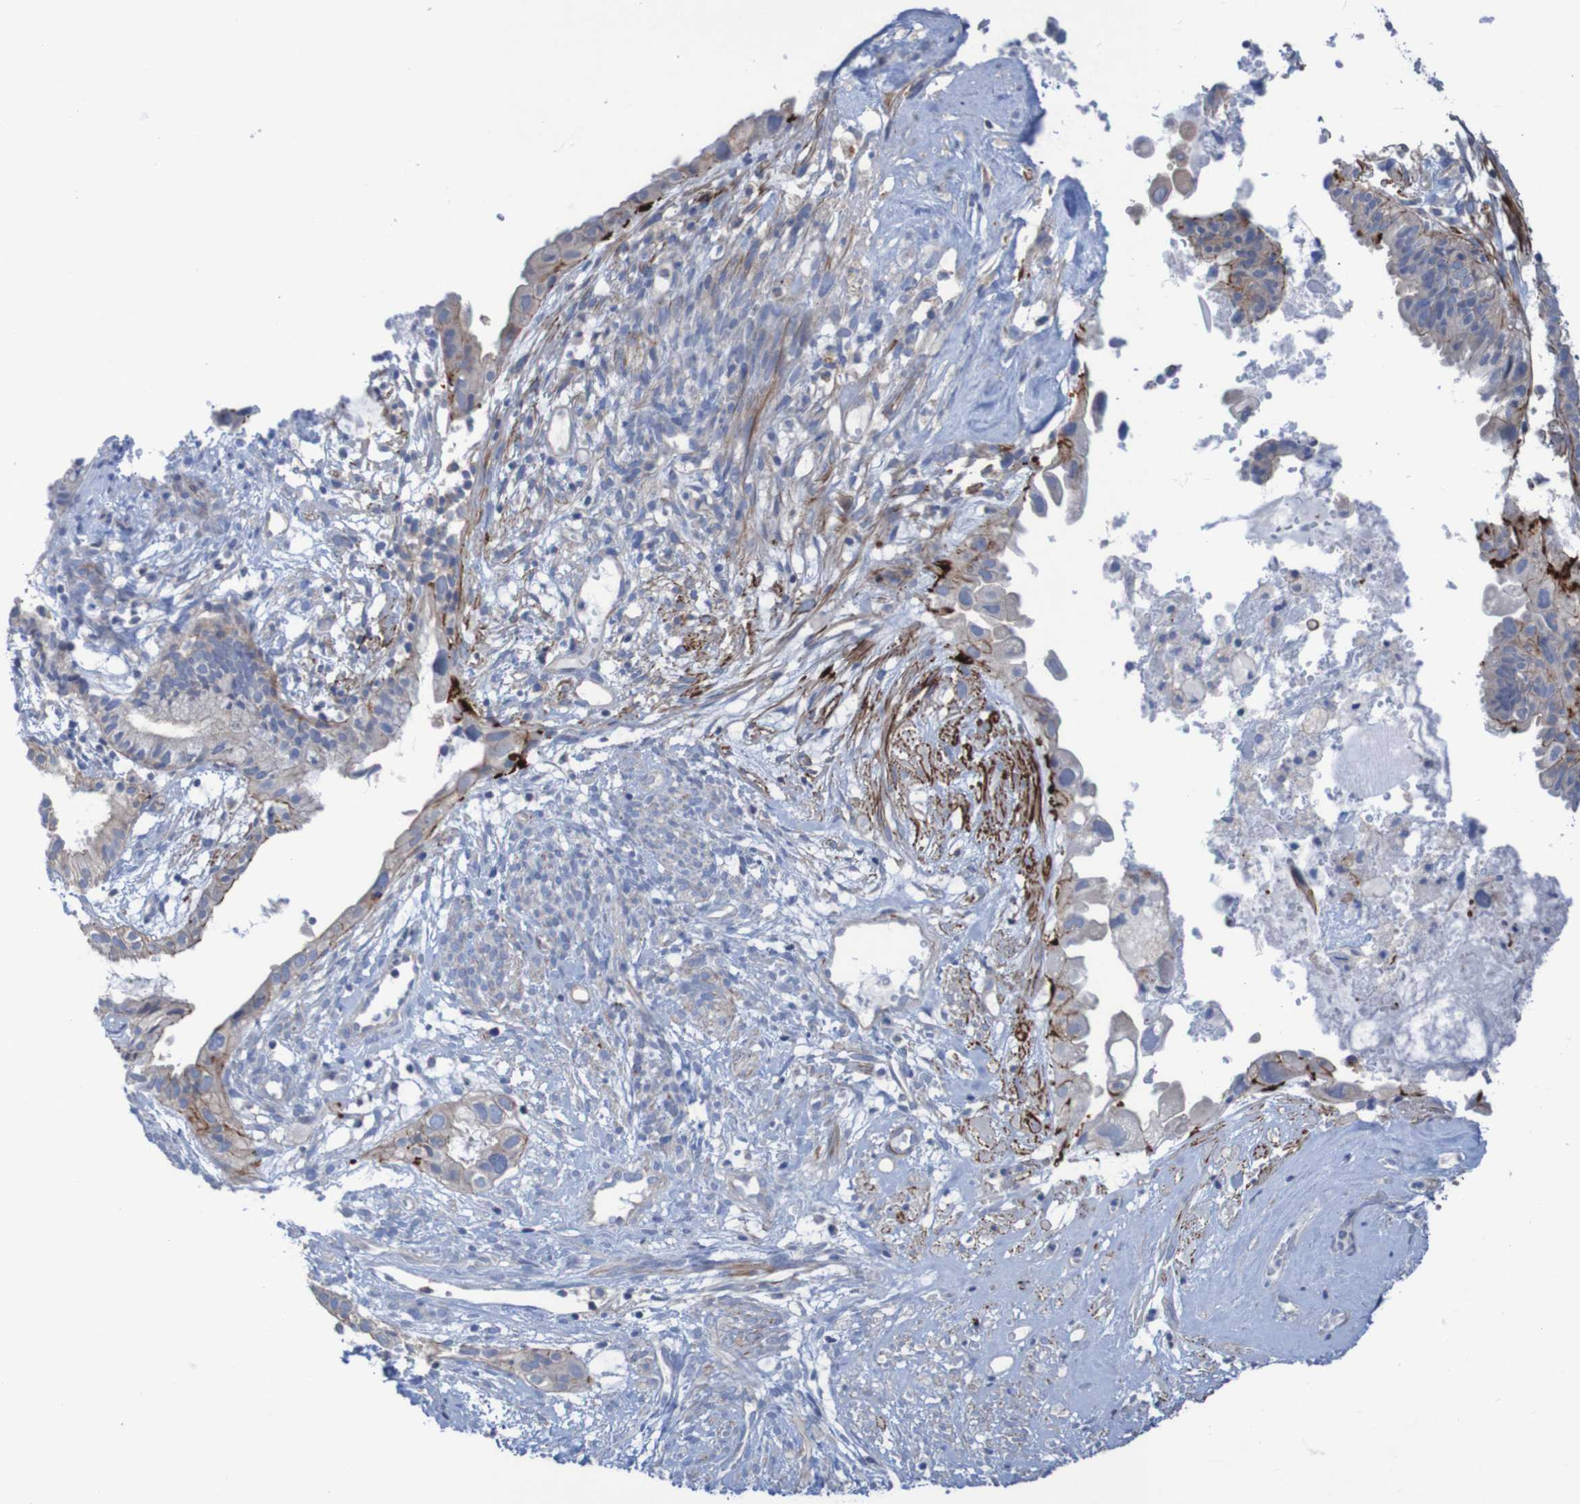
{"staining": {"intensity": "moderate", "quantity": "<25%", "location": "cytoplasmic/membranous"}, "tissue": "cervical cancer", "cell_type": "Tumor cells", "image_type": "cancer", "snomed": [{"axis": "morphology", "description": "Normal tissue, NOS"}, {"axis": "morphology", "description": "Adenocarcinoma, NOS"}, {"axis": "topography", "description": "Cervix"}, {"axis": "topography", "description": "Endometrium"}], "caption": "Protein expression analysis of cervical adenocarcinoma exhibits moderate cytoplasmic/membranous expression in about <25% of tumor cells. (Brightfield microscopy of DAB IHC at high magnification).", "gene": "RNF182", "patient": {"sex": "female", "age": 86}}